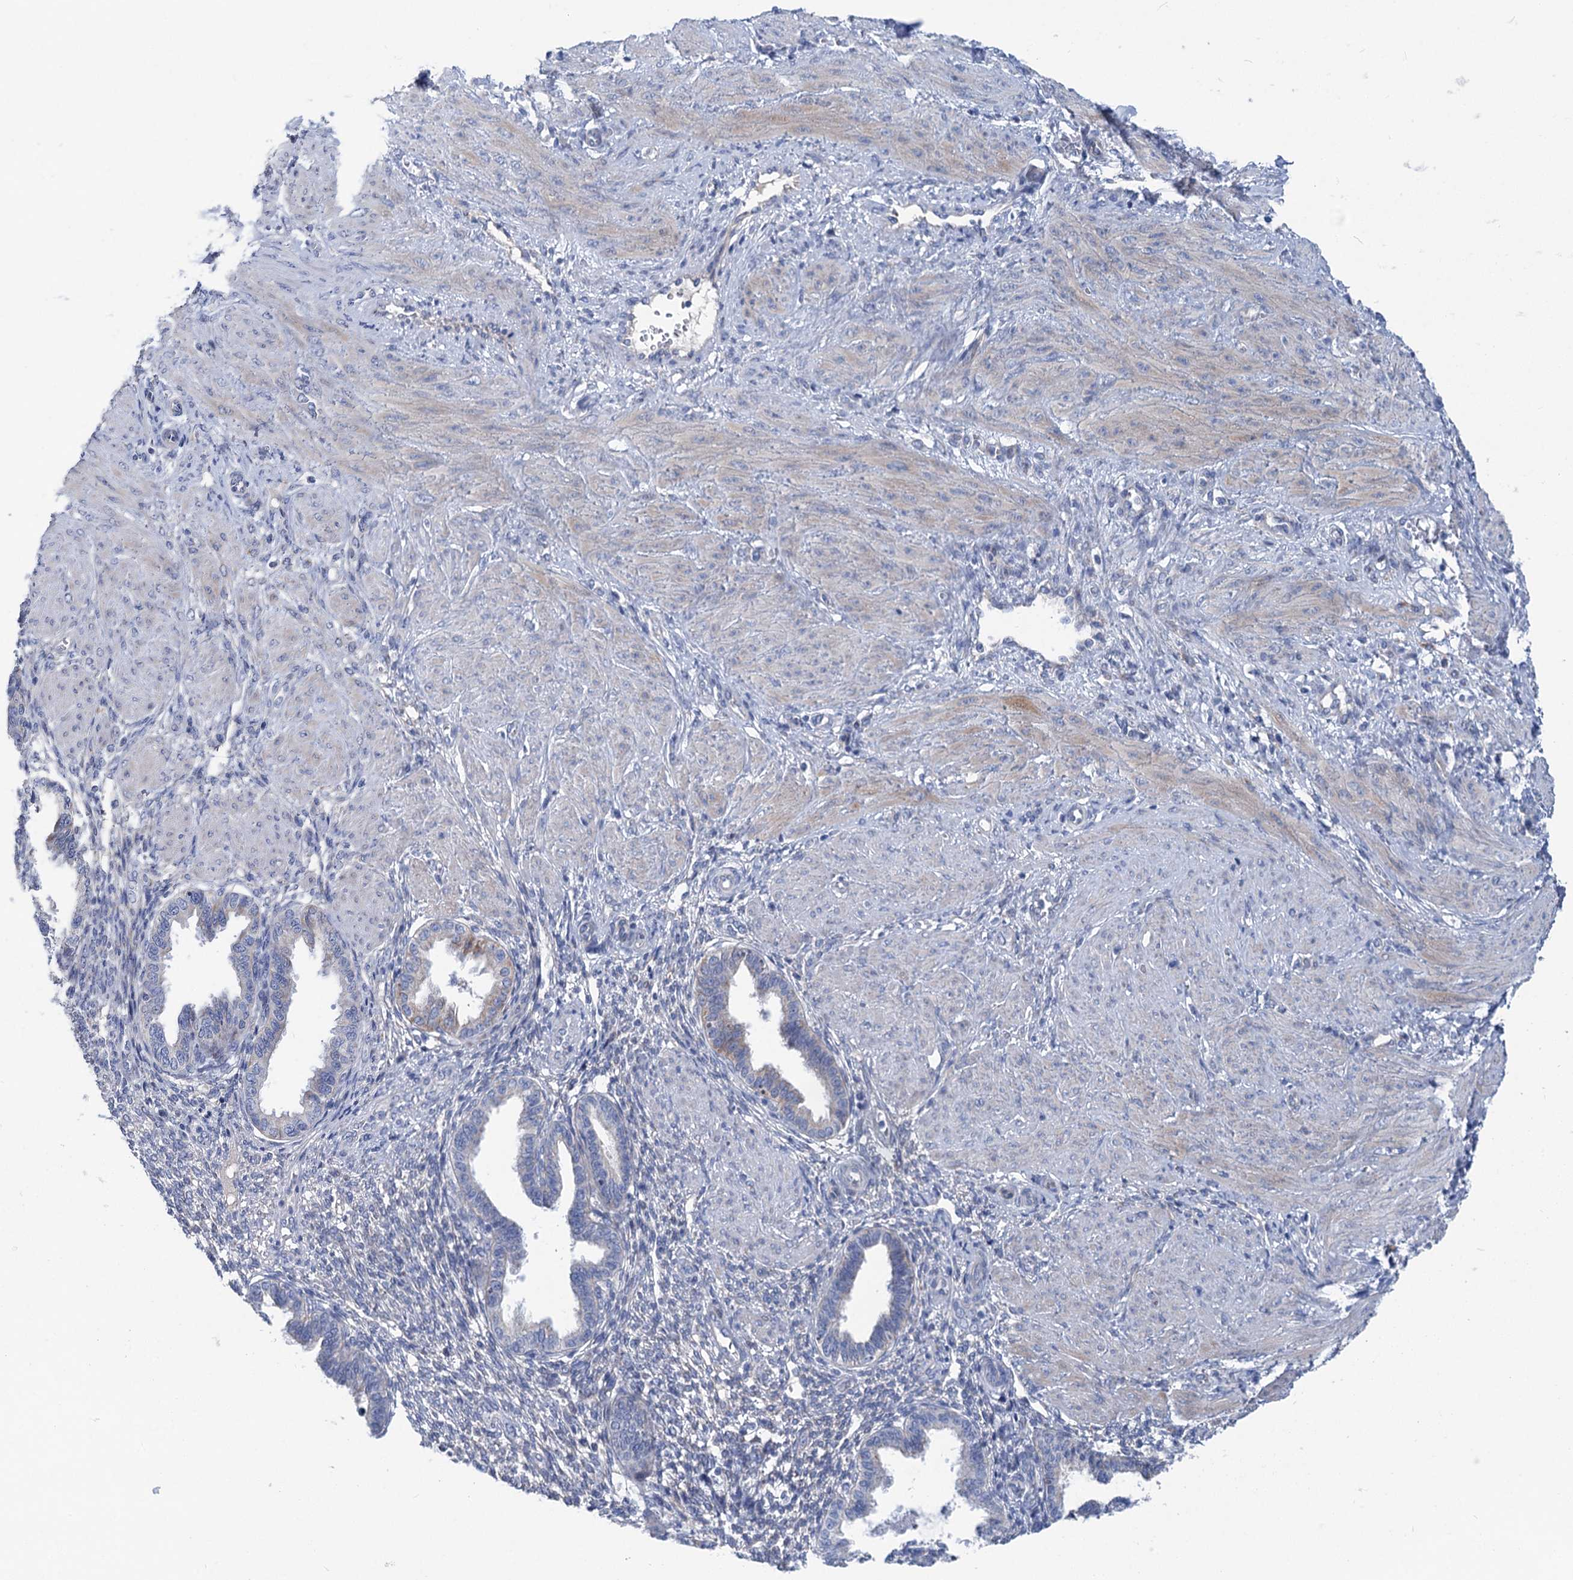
{"staining": {"intensity": "negative", "quantity": "none", "location": "none"}, "tissue": "endometrium", "cell_type": "Cells in endometrial stroma", "image_type": "normal", "snomed": [{"axis": "morphology", "description": "Normal tissue, NOS"}, {"axis": "topography", "description": "Endometrium"}], "caption": "An image of endometrium stained for a protein reveals no brown staining in cells in endometrial stroma.", "gene": "CHDH", "patient": {"sex": "female", "age": 33}}